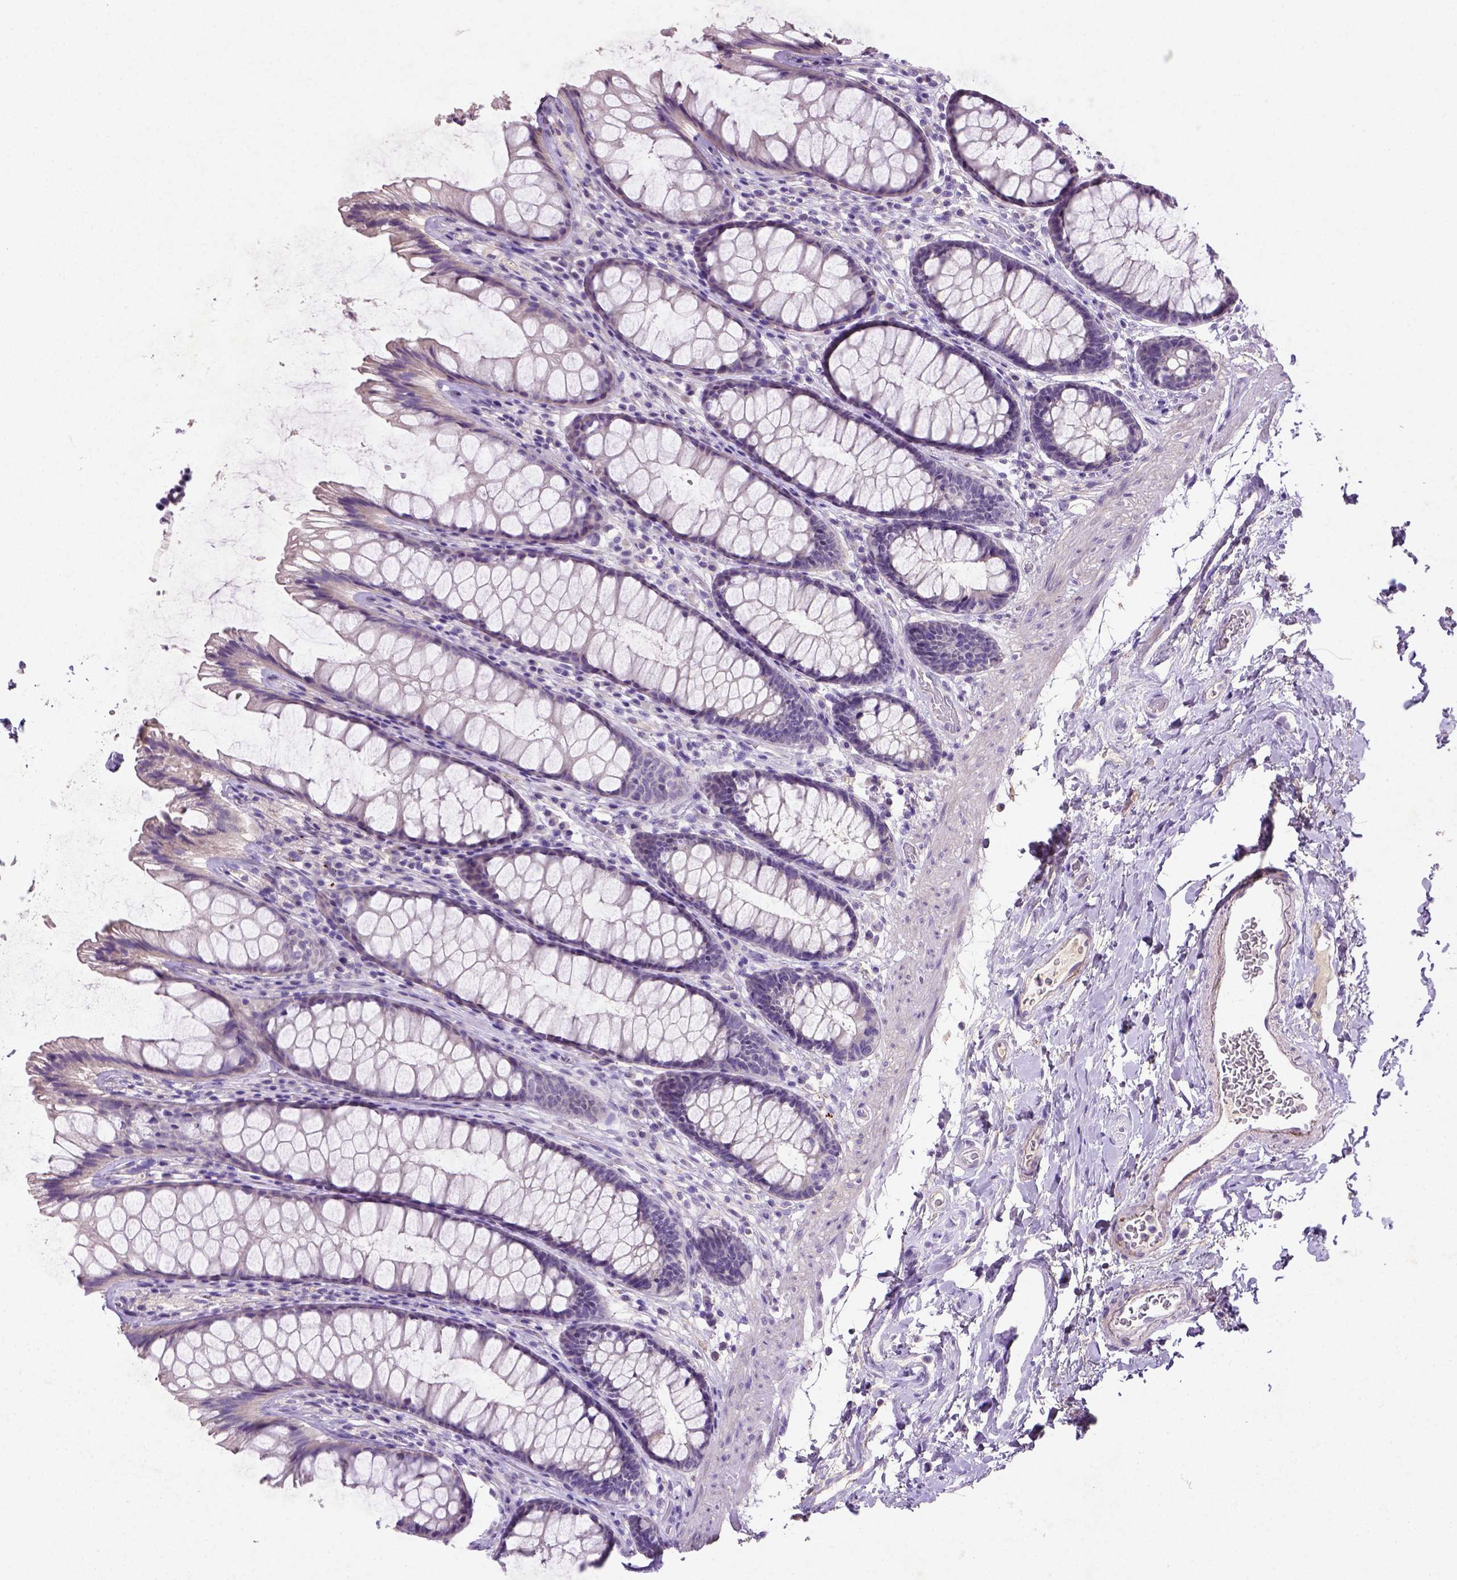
{"staining": {"intensity": "negative", "quantity": "none", "location": "none"}, "tissue": "rectum", "cell_type": "Glandular cells", "image_type": "normal", "snomed": [{"axis": "morphology", "description": "Normal tissue, NOS"}, {"axis": "topography", "description": "Rectum"}], "caption": "A photomicrograph of rectum stained for a protein exhibits no brown staining in glandular cells.", "gene": "NUDT2", "patient": {"sex": "male", "age": 72}}